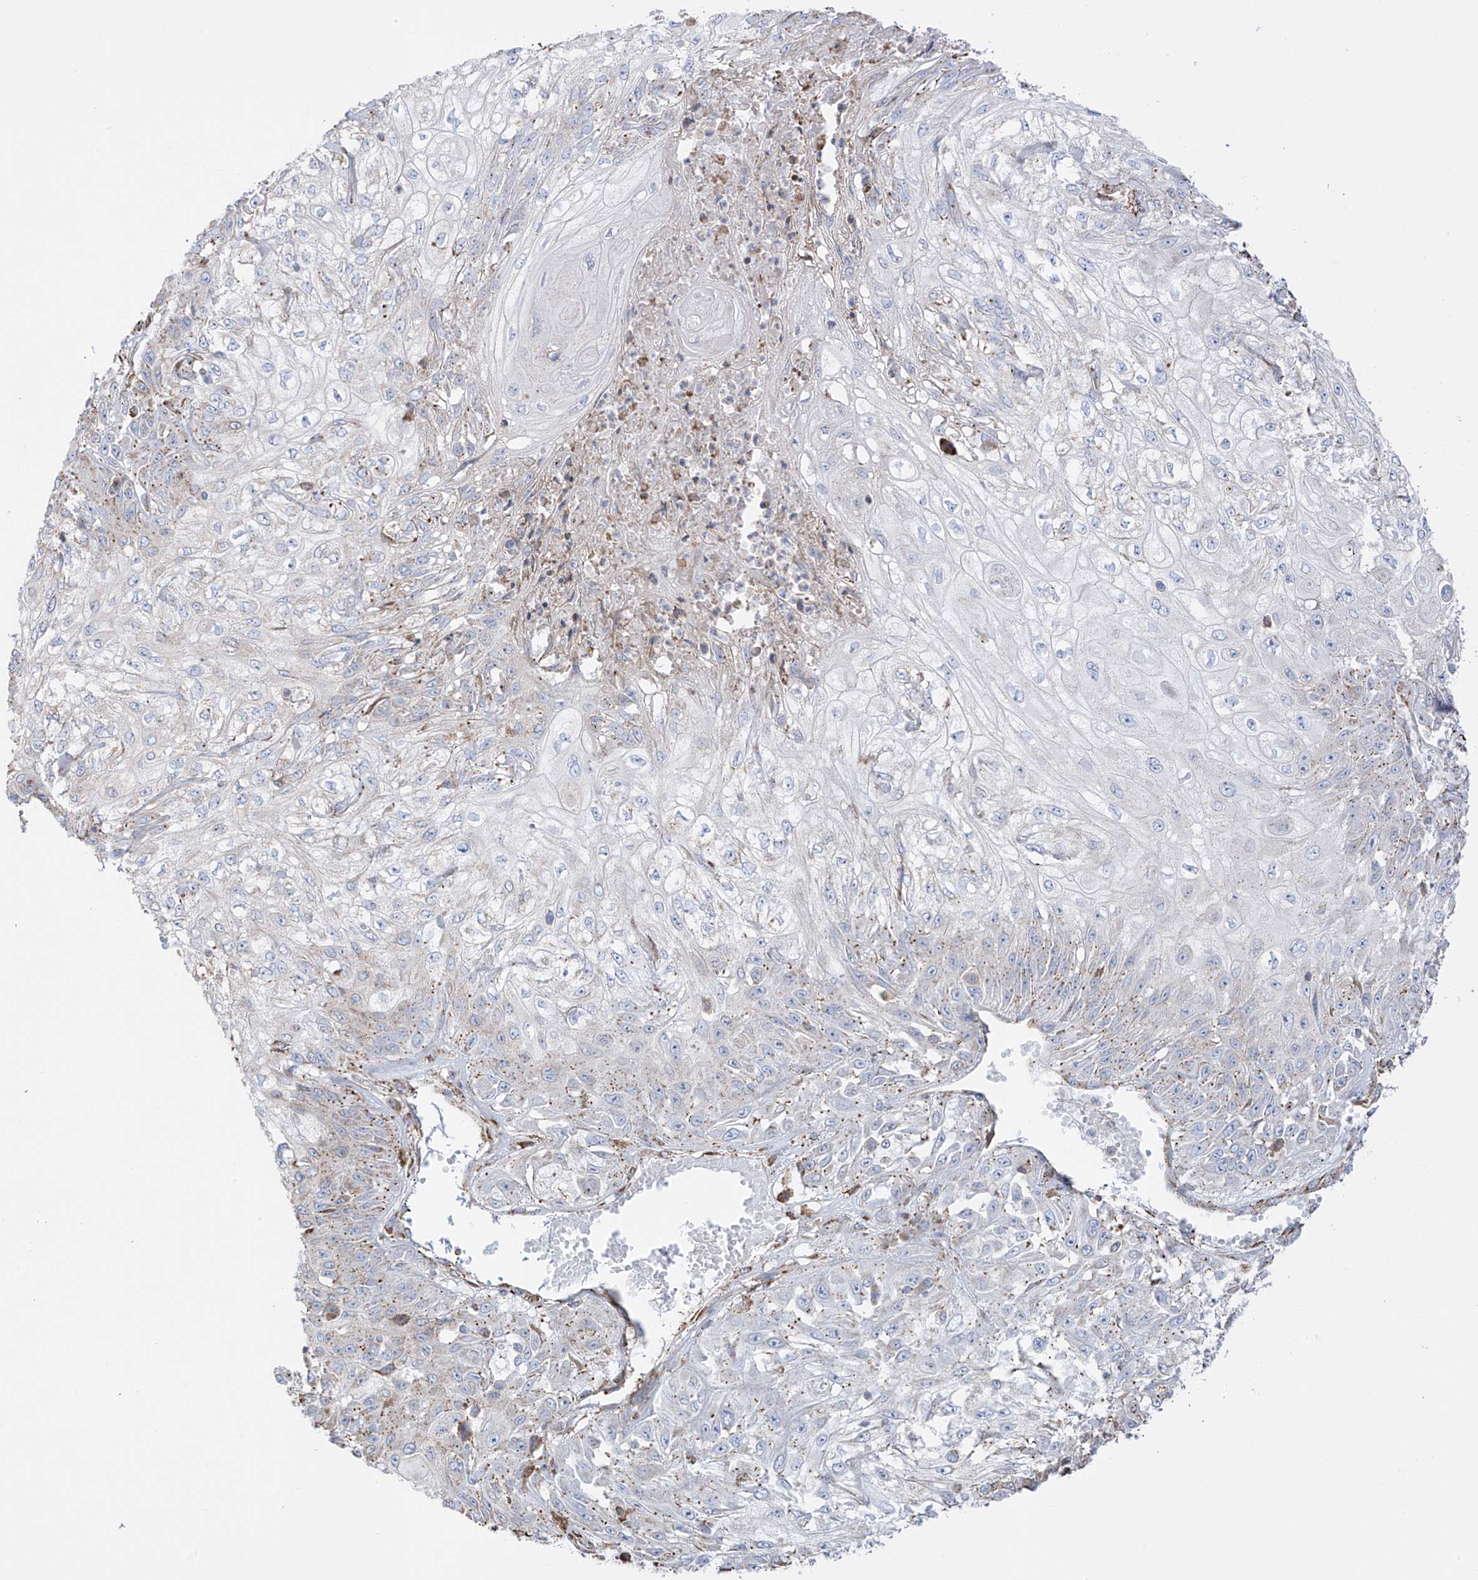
{"staining": {"intensity": "moderate", "quantity": "25%-75%", "location": "cytoplasmic/membranous"}, "tissue": "skin cancer", "cell_type": "Tumor cells", "image_type": "cancer", "snomed": [{"axis": "morphology", "description": "Squamous cell carcinoma, NOS"}, {"axis": "morphology", "description": "Squamous cell carcinoma, metastatic, NOS"}, {"axis": "topography", "description": "Skin"}, {"axis": "topography", "description": "Lymph node"}], "caption": "This is an image of IHC staining of skin cancer (metastatic squamous cell carcinoma), which shows moderate positivity in the cytoplasmic/membranous of tumor cells.", "gene": "XKR3", "patient": {"sex": "male", "age": 75}}